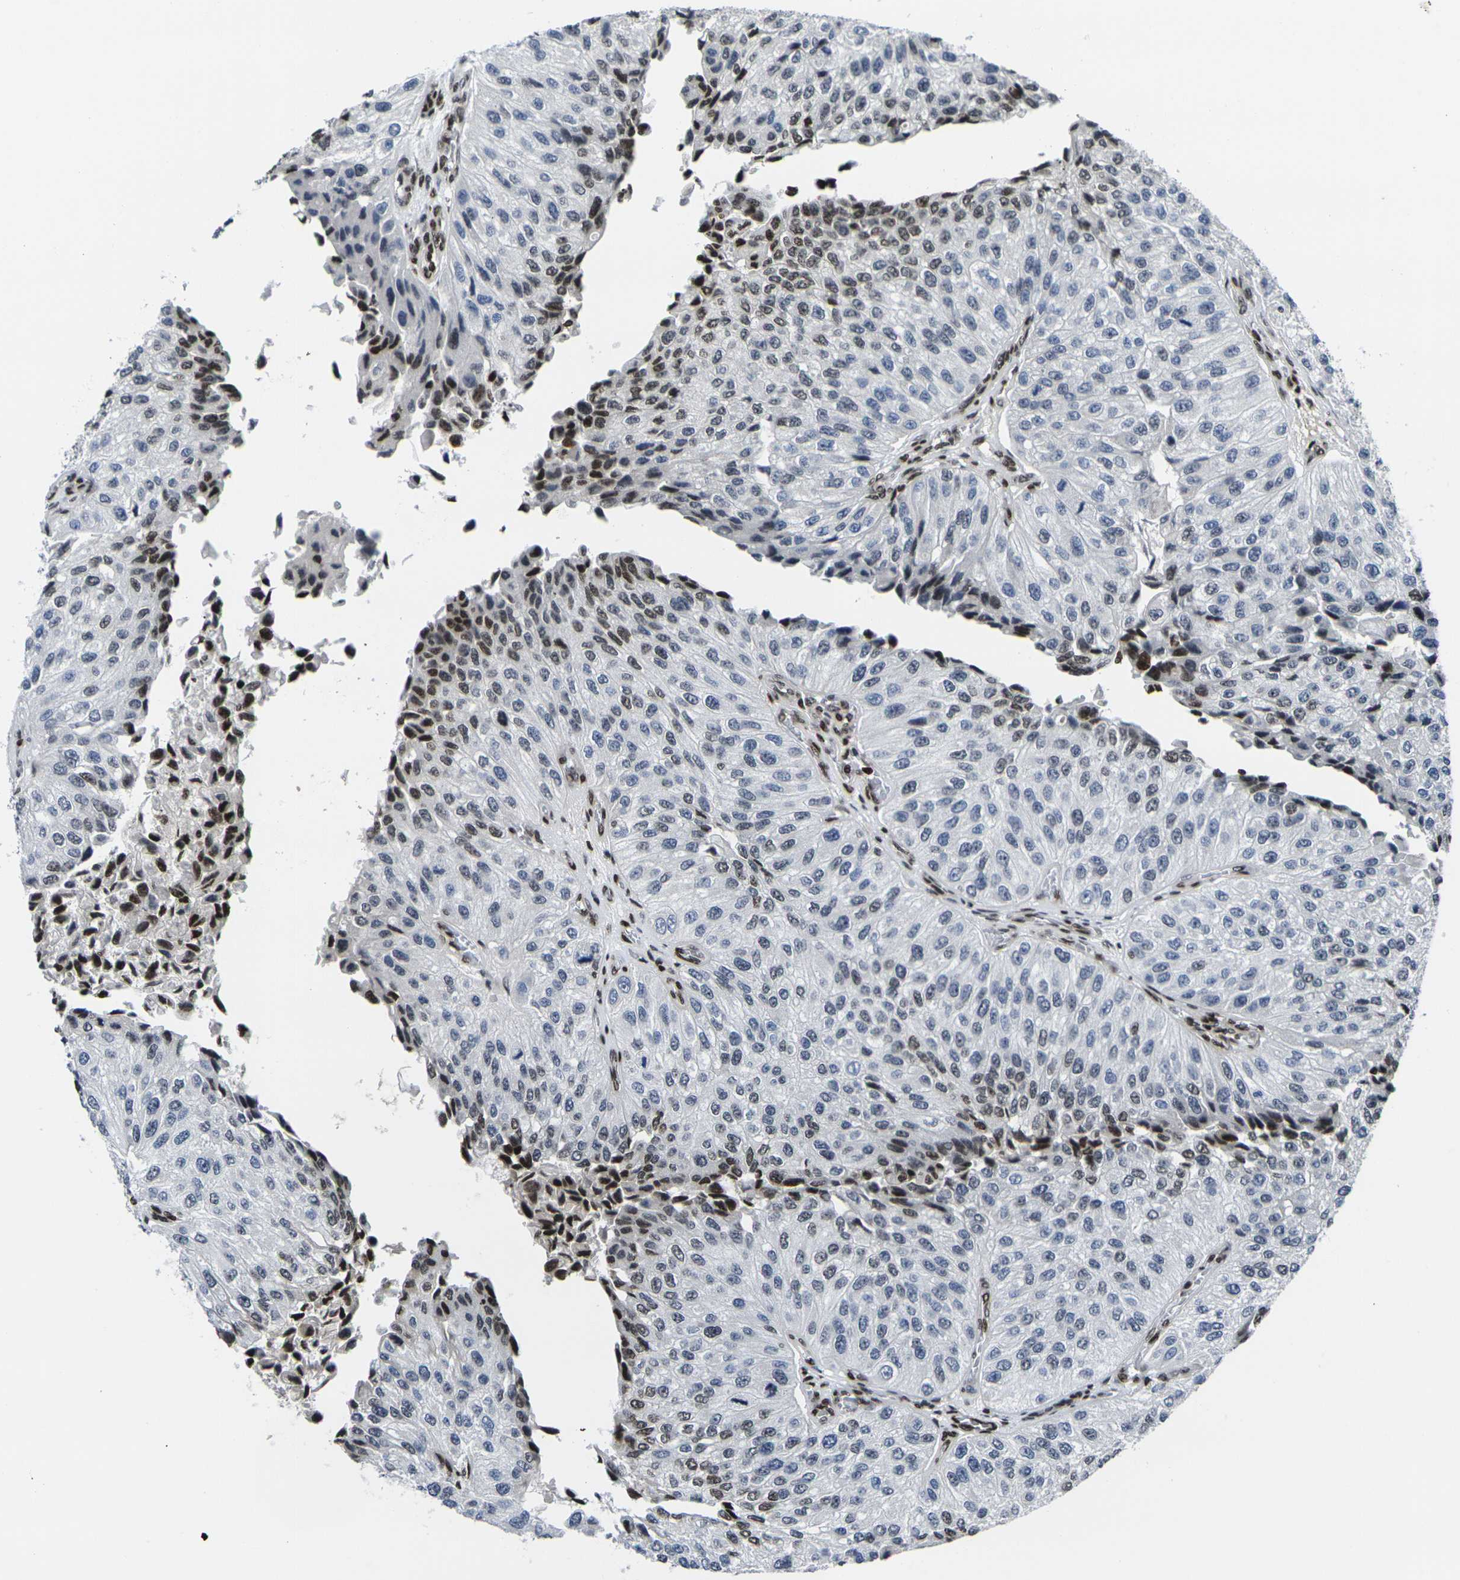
{"staining": {"intensity": "strong", "quantity": "<25%", "location": "nuclear"}, "tissue": "urothelial cancer", "cell_type": "Tumor cells", "image_type": "cancer", "snomed": [{"axis": "morphology", "description": "Urothelial carcinoma, High grade"}, {"axis": "topography", "description": "Kidney"}, {"axis": "topography", "description": "Urinary bladder"}], "caption": "Immunohistochemistry of human high-grade urothelial carcinoma displays medium levels of strong nuclear positivity in about <25% of tumor cells.", "gene": "H1-10", "patient": {"sex": "male", "age": 77}}